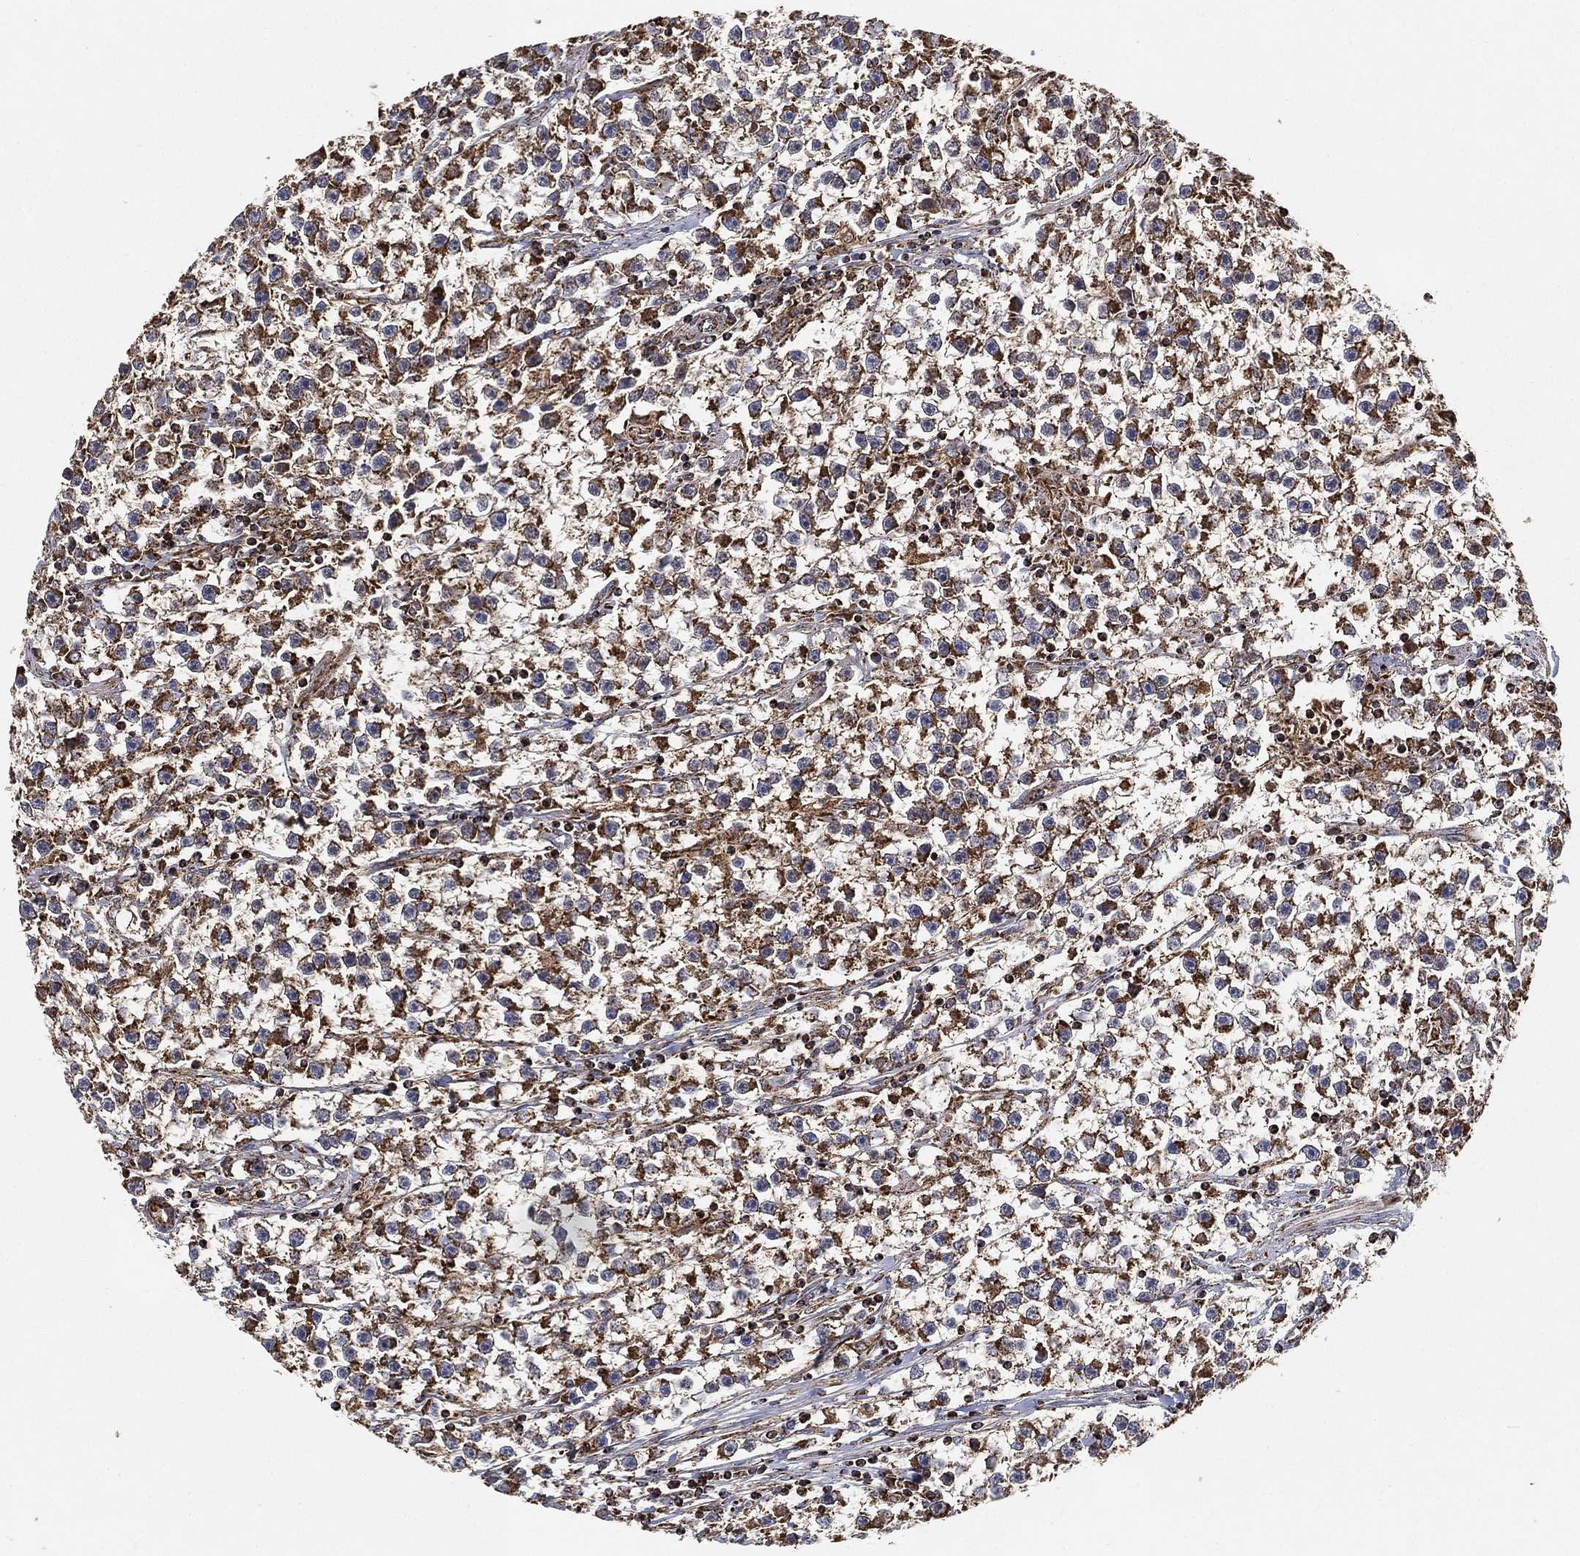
{"staining": {"intensity": "moderate", "quantity": "25%-75%", "location": "cytoplasmic/membranous"}, "tissue": "testis cancer", "cell_type": "Tumor cells", "image_type": "cancer", "snomed": [{"axis": "morphology", "description": "Seminoma, NOS"}, {"axis": "topography", "description": "Testis"}], "caption": "Approximately 25%-75% of tumor cells in testis cancer (seminoma) show moderate cytoplasmic/membranous protein positivity as visualized by brown immunohistochemical staining.", "gene": "SLC38A7", "patient": {"sex": "male", "age": 59}}